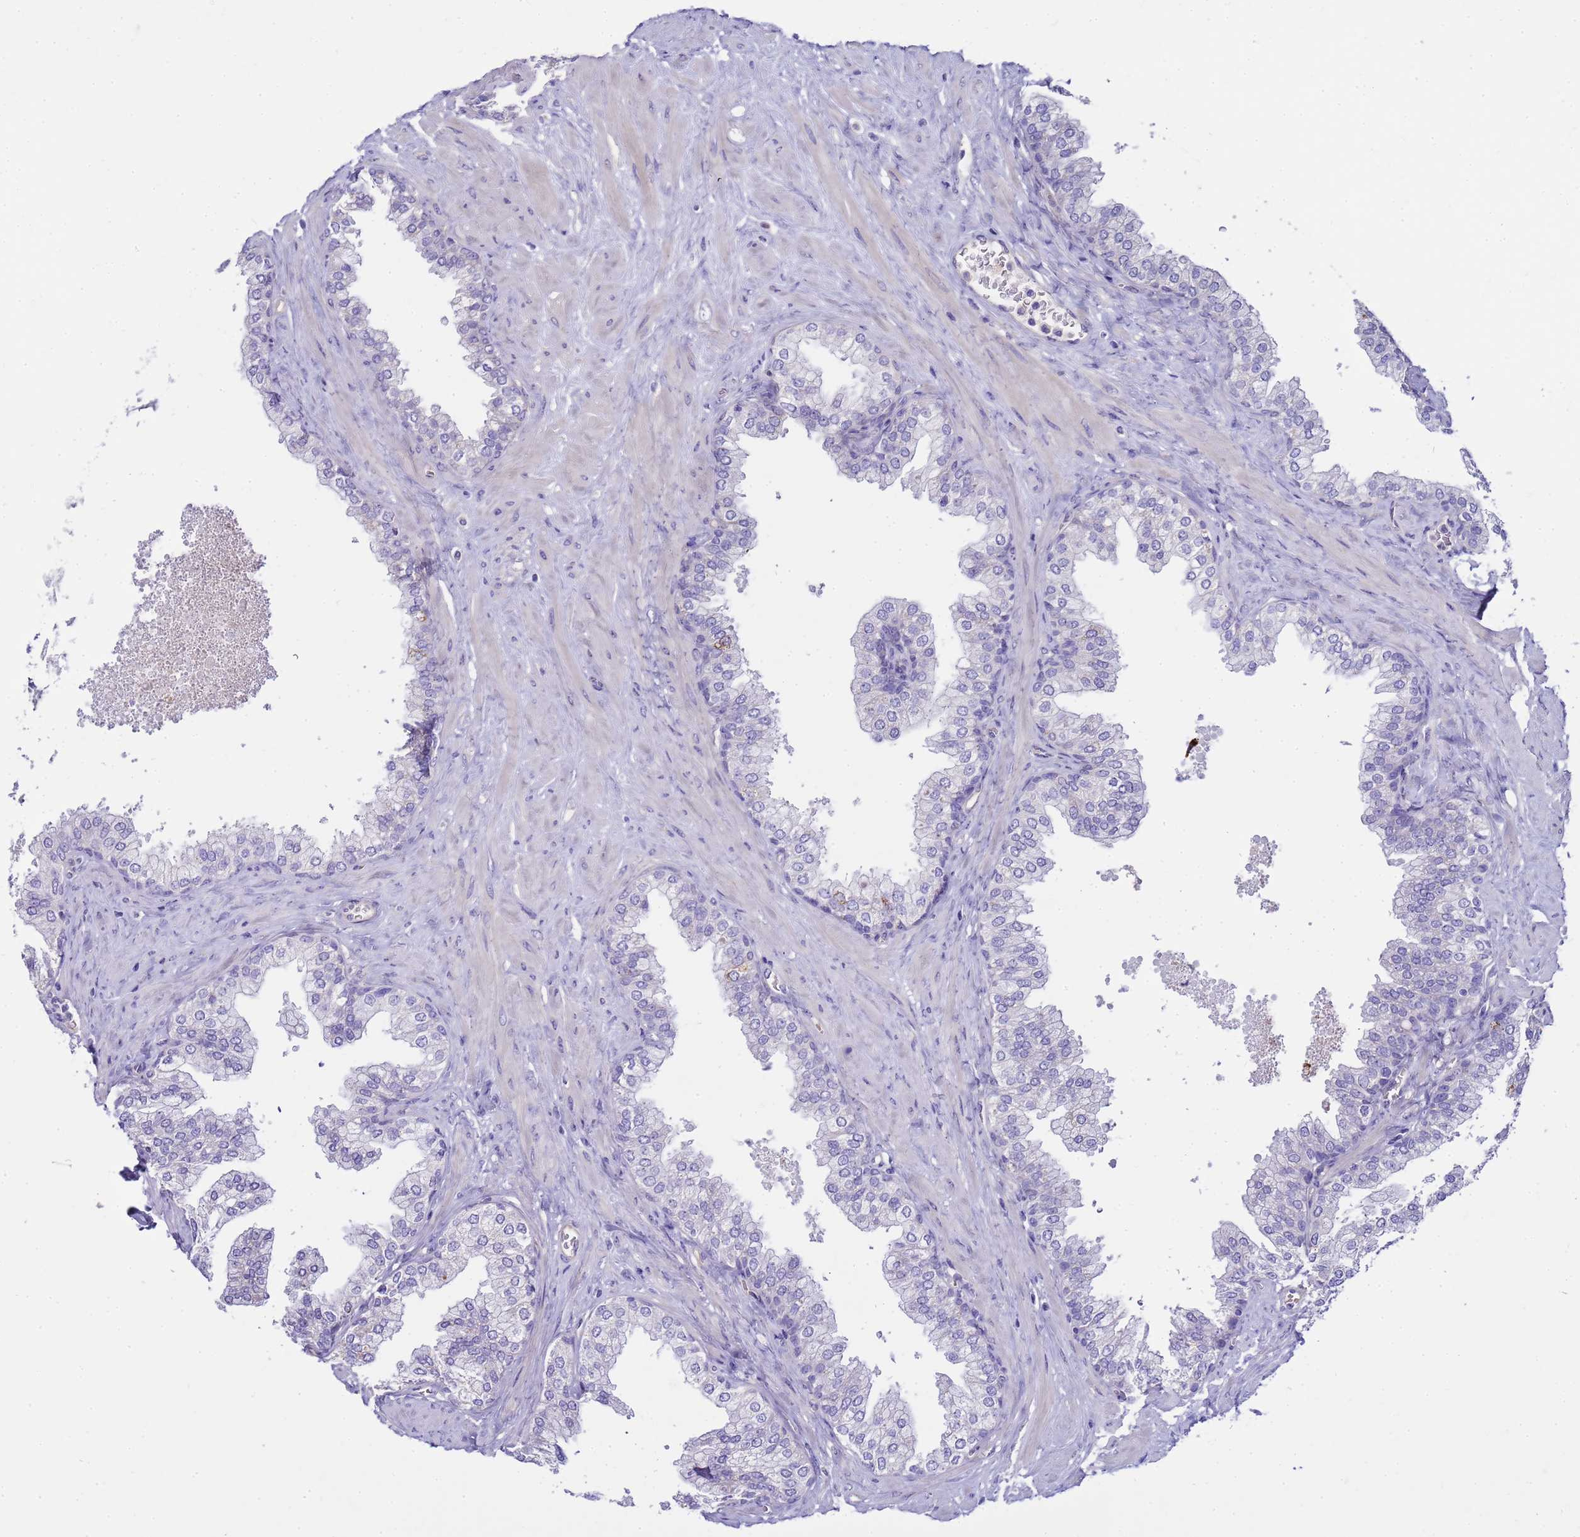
{"staining": {"intensity": "strong", "quantity": "<25%", "location": "cytoplasmic/membranous"}, "tissue": "prostate", "cell_type": "Glandular cells", "image_type": "normal", "snomed": [{"axis": "morphology", "description": "Normal tissue, NOS"}, {"axis": "morphology", "description": "Urothelial carcinoma, Low grade"}, {"axis": "topography", "description": "Urinary bladder"}, {"axis": "topography", "description": "Prostate"}], "caption": "Immunohistochemical staining of normal human prostate reveals strong cytoplasmic/membranous protein expression in about <25% of glandular cells.", "gene": "RIPPLY2", "patient": {"sex": "male", "age": 60}}